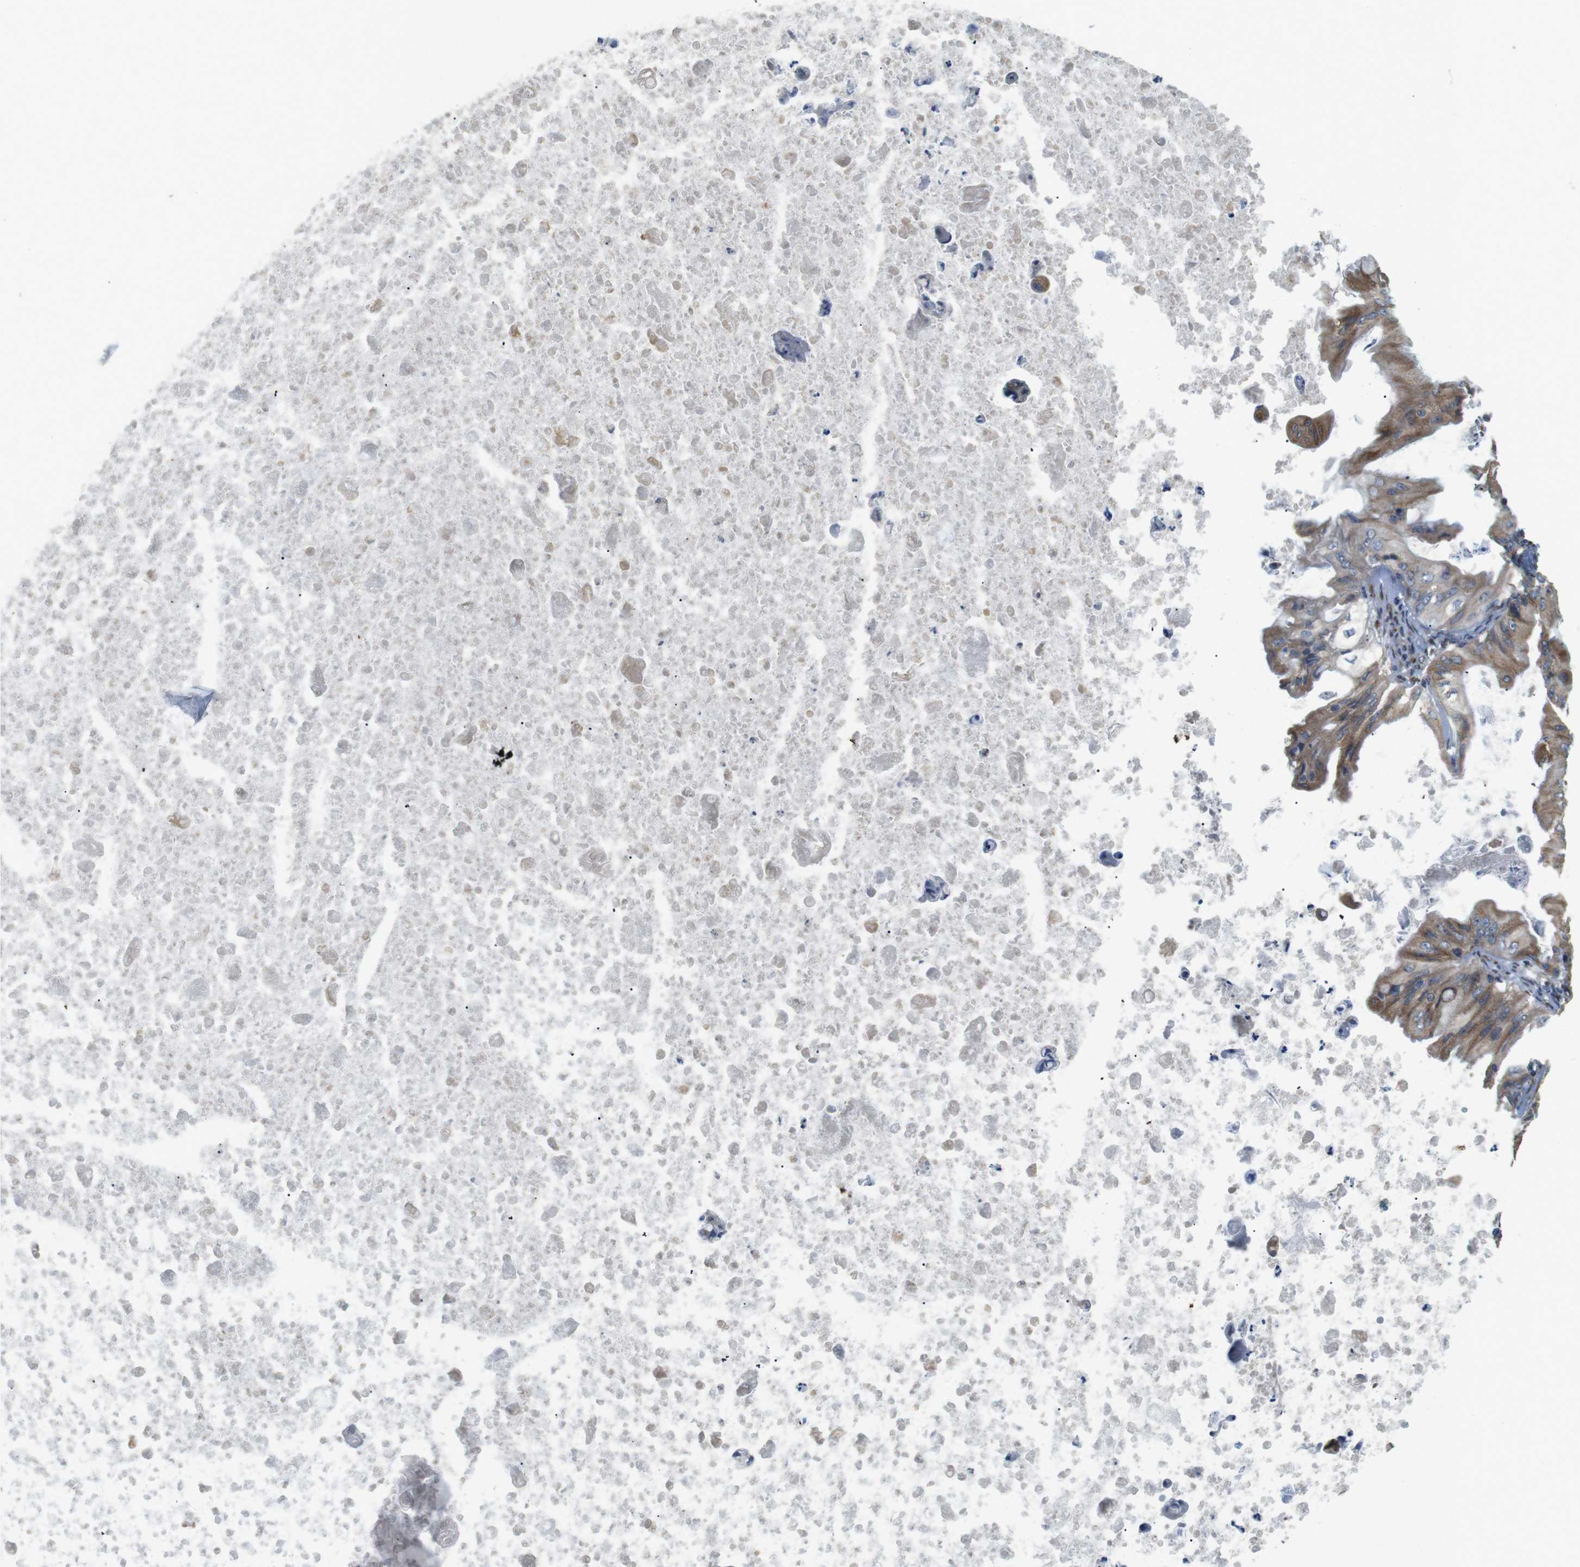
{"staining": {"intensity": "moderate", "quantity": ">75%", "location": "cytoplasmic/membranous"}, "tissue": "ovarian cancer", "cell_type": "Tumor cells", "image_type": "cancer", "snomed": [{"axis": "morphology", "description": "Cystadenocarcinoma, mucinous, NOS"}, {"axis": "topography", "description": "Ovary"}], "caption": "High-magnification brightfield microscopy of ovarian cancer (mucinous cystadenocarcinoma) stained with DAB (brown) and counterstained with hematoxylin (blue). tumor cells exhibit moderate cytoplasmic/membranous expression is present in about>75% of cells.", "gene": "TMEM143", "patient": {"sex": "female", "age": 37}}